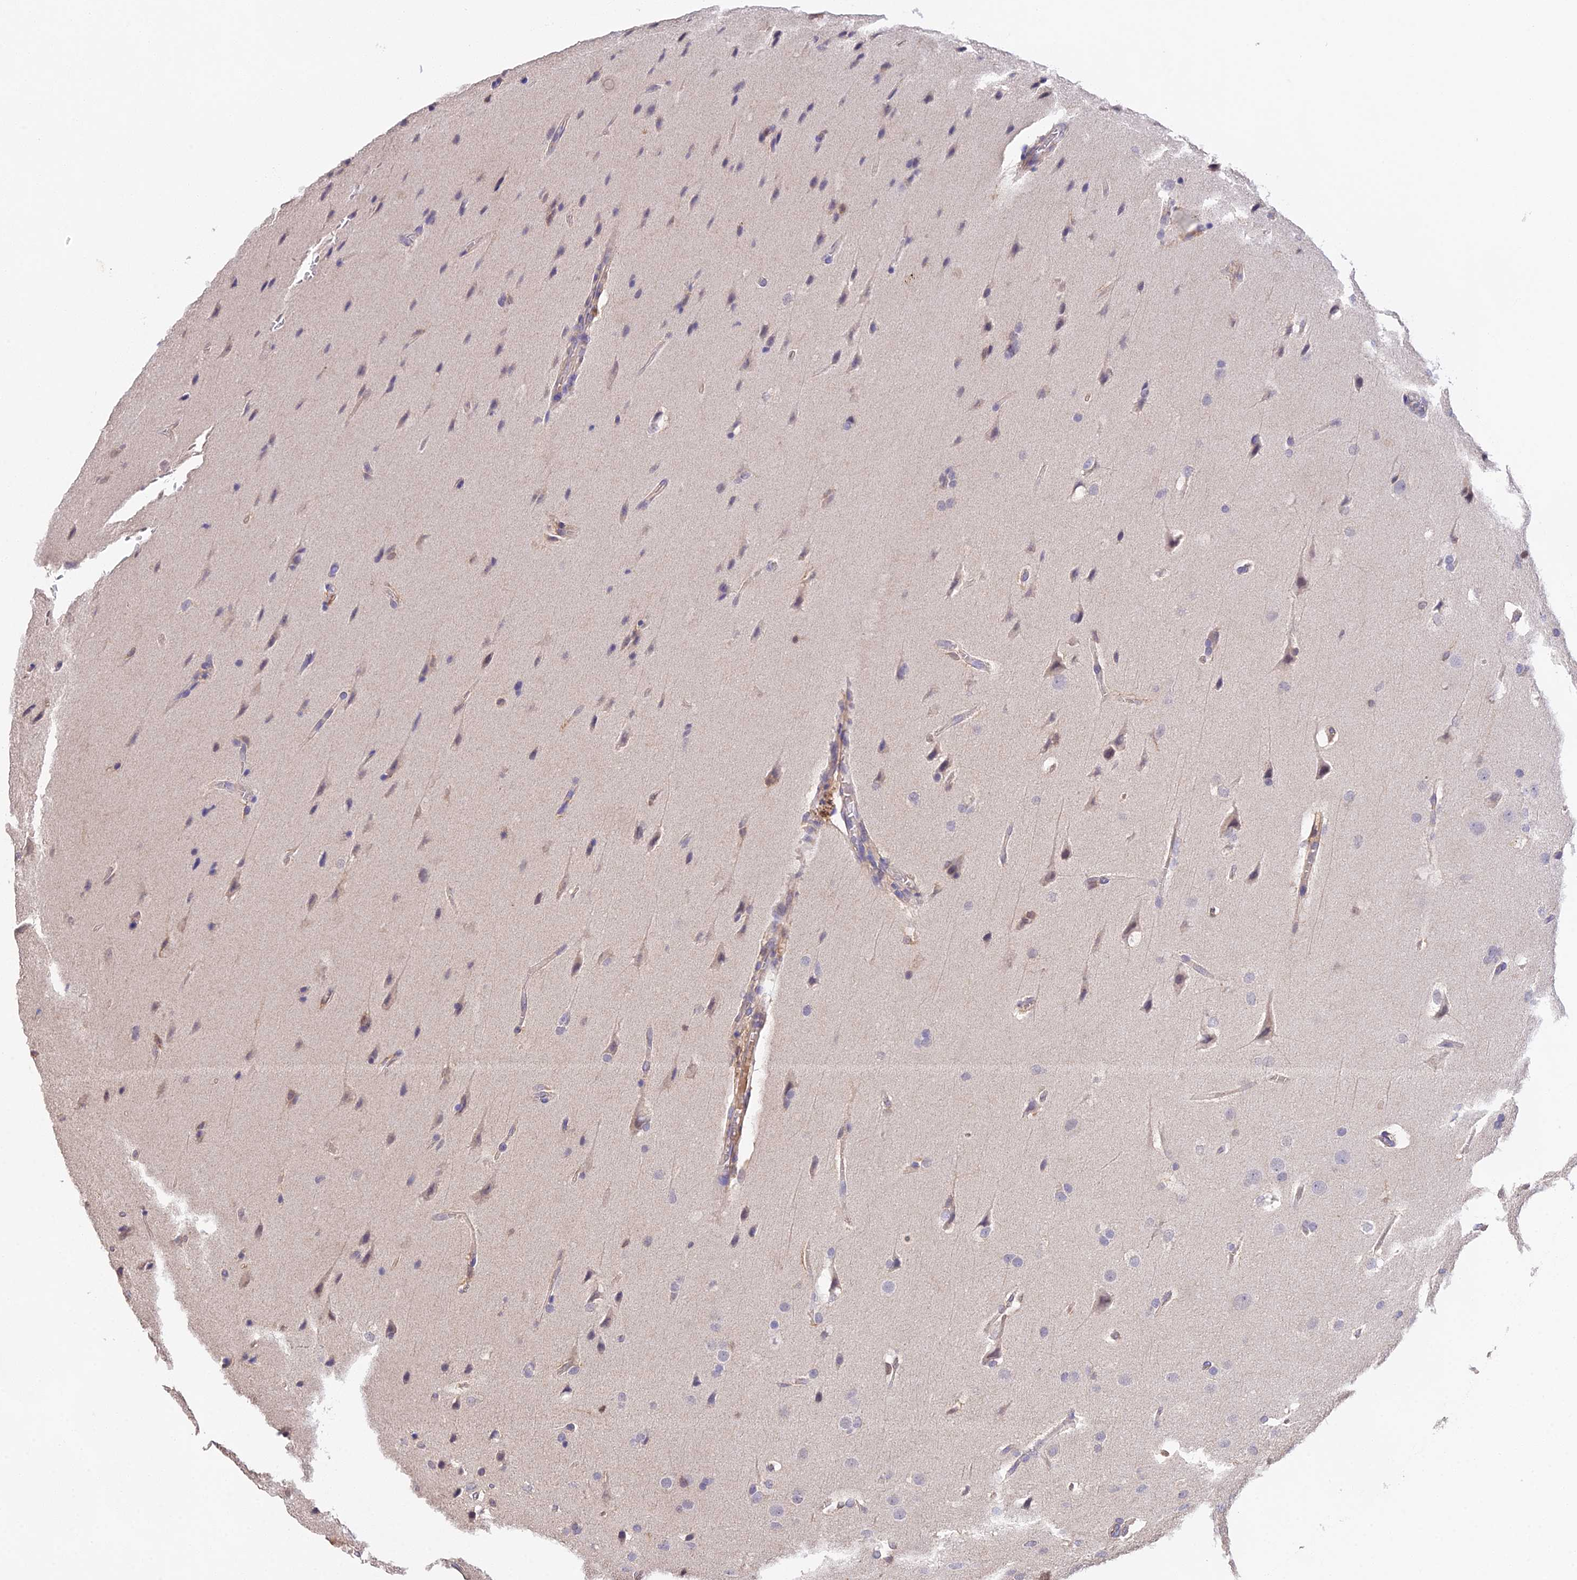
{"staining": {"intensity": "negative", "quantity": "none", "location": "none"}, "tissue": "glioma", "cell_type": "Tumor cells", "image_type": "cancer", "snomed": [{"axis": "morphology", "description": "Glioma, malignant, Low grade"}, {"axis": "topography", "description": "Brain"}], "caption": "A micrograph of human glioma is negative for staining in tumor cells. Nuclei are stained in blue.", "gene": "FBP1", "patient": {"sex": "female", "age": 37}}